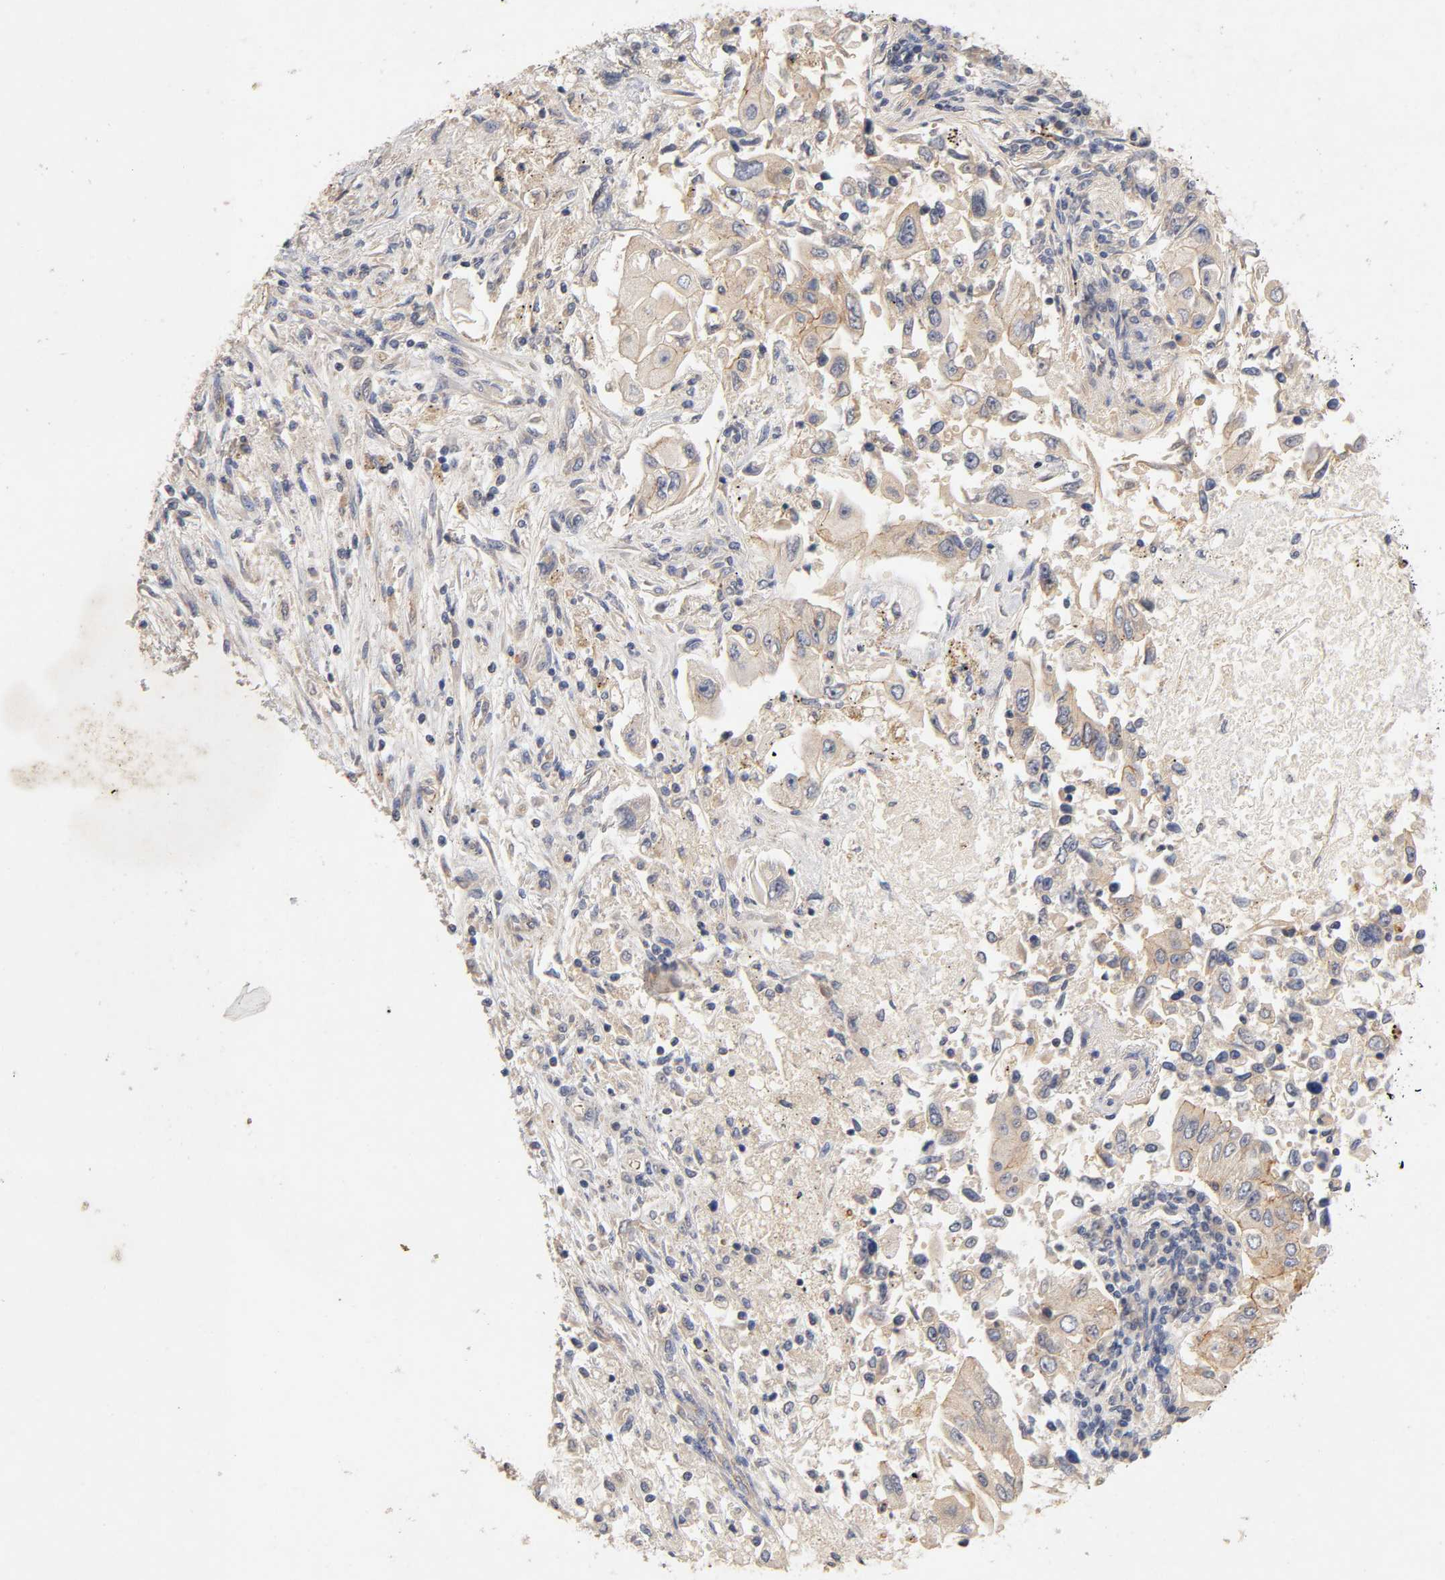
{"staining": {"intensity": "moderate", "quantity": ">75%", "location": "cytoplasmic/membranous"}, "tissue": "lung cancer", "cell_type": "Tumor cells", "image_type": "cancer", "snomed": [{"axis": "morphology", "description": "Adenocarcinoma, NOS"}, {"axis": "topography", "description": "Lung"}], "caption": "Brown immunohistochemical staining in human adenocarcinoma (lung) exhibits moderate cytoplasmic/membranous positivity in about >75% of tumor cells. The protein is shown in brown color, while the nuclei are stained blue.", "gene": "PDZD11", "patient": {"sex": "male", "age": 84}}